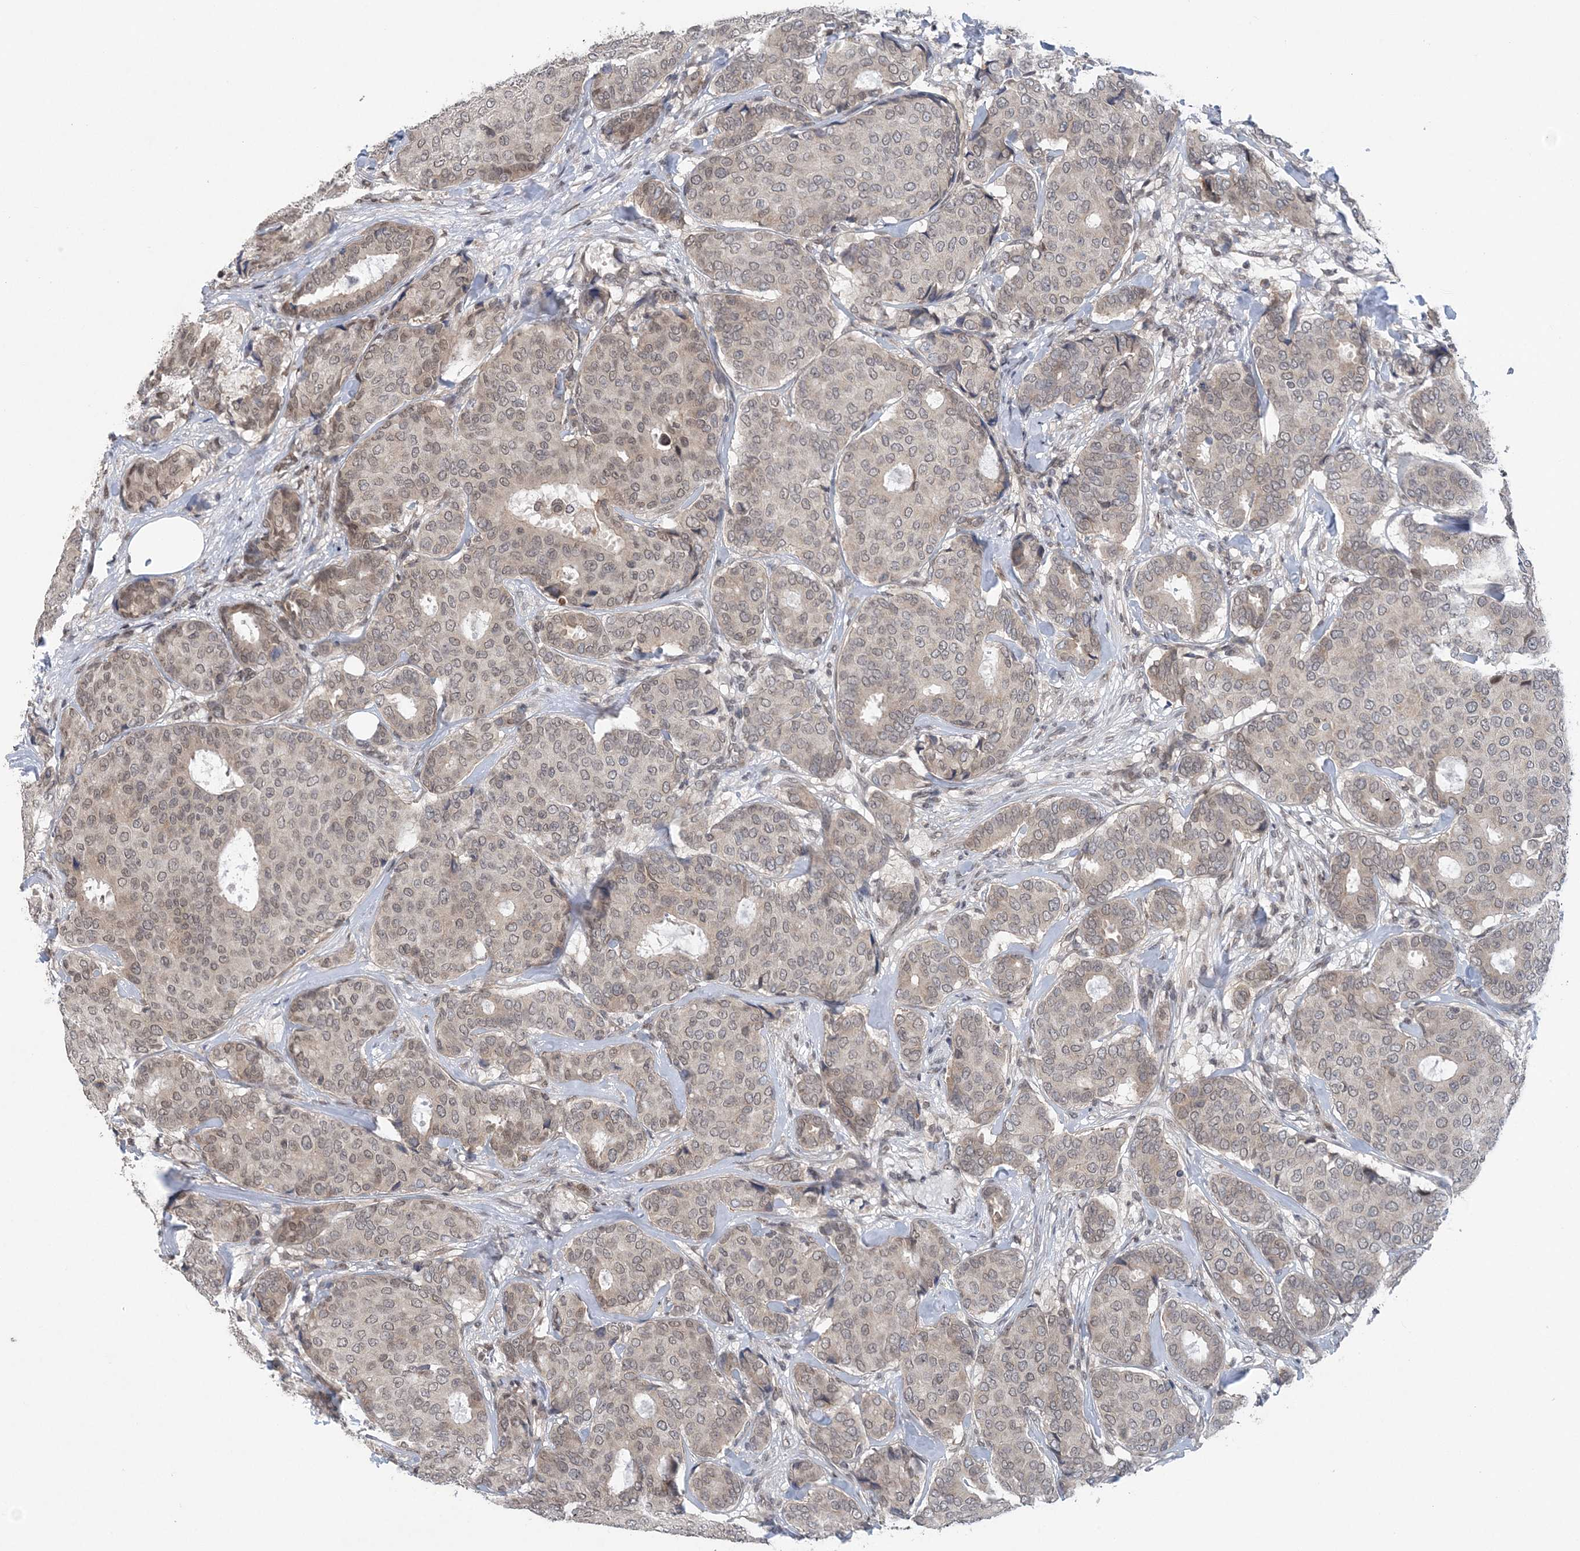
{"staining": {"intensity": "weak", "quantity": ">75%", "location": "nuclear"}, "tissue": "breast cancer", "cell_type": "Tumor cells", "image_type": "cancer", "snomed": [{"axis": "morphology", "description": "Duct carcinoma"}, {"axis": "topography", "description": "Breast"}], "caption": "Breast cancer stained with a protein marker shows weak staining in tumor cells.", "gene": "CCDC152", "patient": {"sex": "female", "age": 75}}